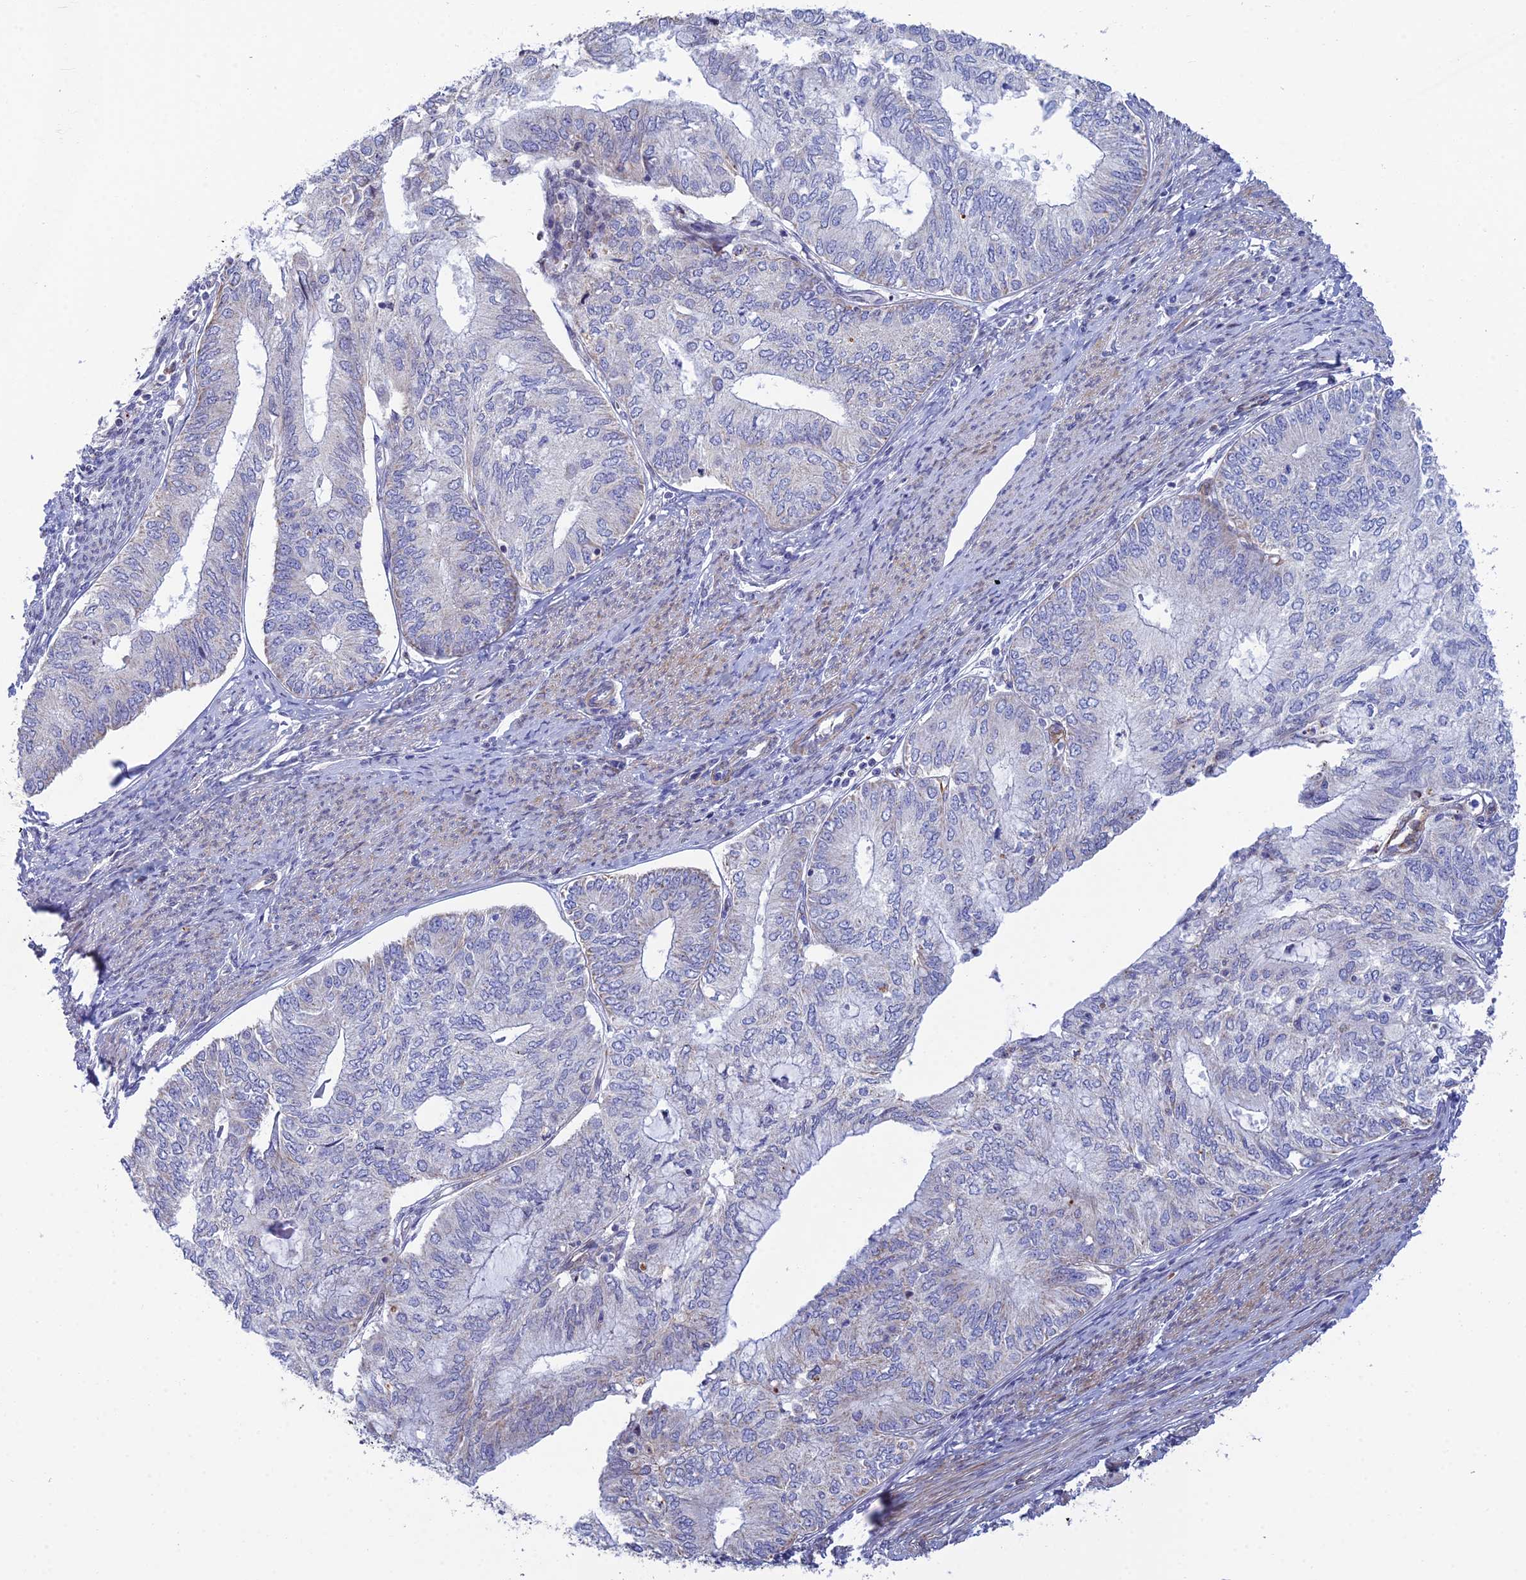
{"staining": {"intensity": "negative", "quantity": "none", "location": "none"}, "tissue": "endometrial cancer", "cell_type": "Tumor cells", "image_type": "cancer", "snomed": [{"axis": "morphology", "description": "Adenocarcinoma, NOS"}, {"axis": "topography", "description": "Endometrium"}], "caption": "Immunohistochemical staining of human endometrial cancer (adenocarcinoma) shows no significant expression in tumor cells. Brightfield microscopy of IHC stained with DAB (brown) and hematoxylin (blue), captured at high magnification.", "gene": "CSPG4", "patient": {"sex": "female", "age": 68}}